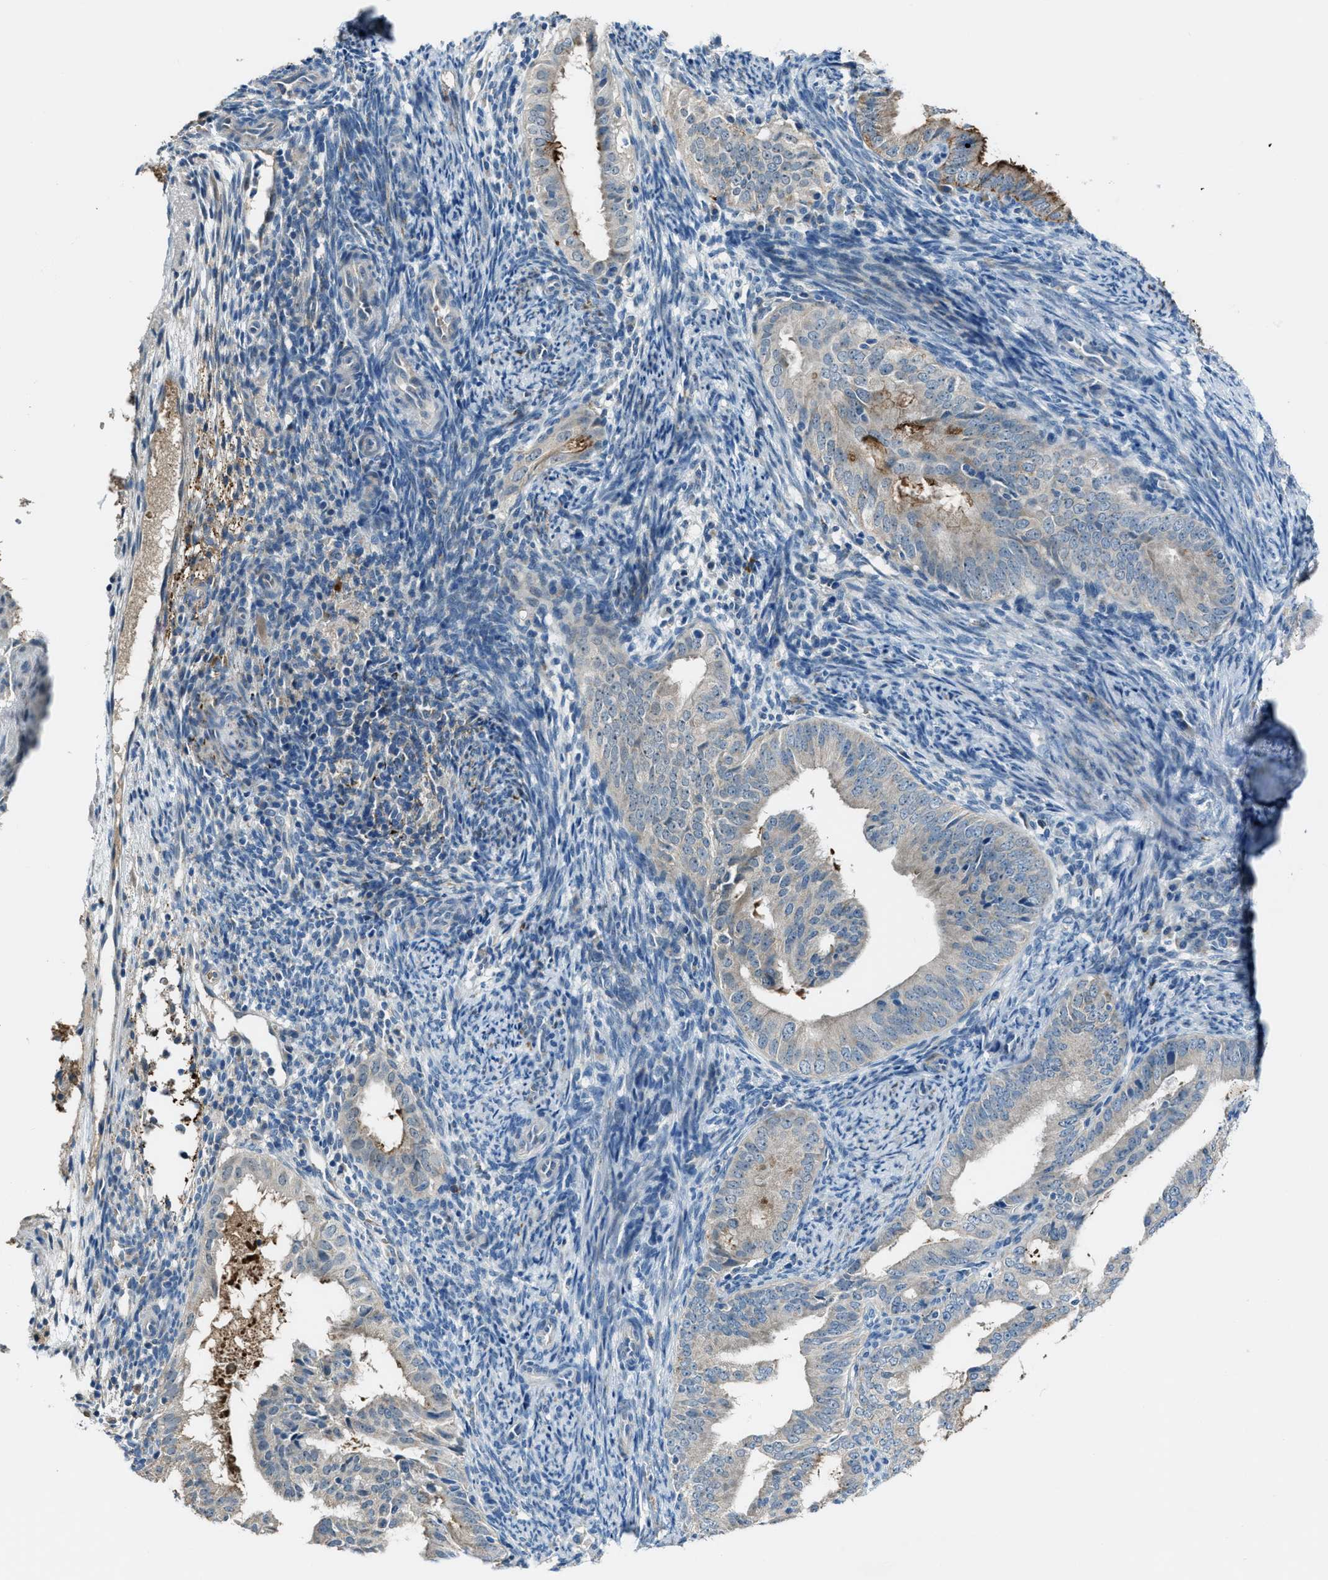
{"staining": {"intensity": "negative", "quantity": "none", "location": "none"}, "tissue": "endometrial cancer", "cell_type": "Tumor cells", "image_type": "cancer", "snomed": [{"axis": "morphology", "description": "Adenocarcinoma, NOS"}, {"axis": "topography", "description": "Endometrium"}], "caption": "This is an IHC photomicrograph of human endometrial cancer (adenocarcinoma). There is no positivity in tumor cells.", "gene": "CDON", "patient": {"sex": "female", "age": 58}}